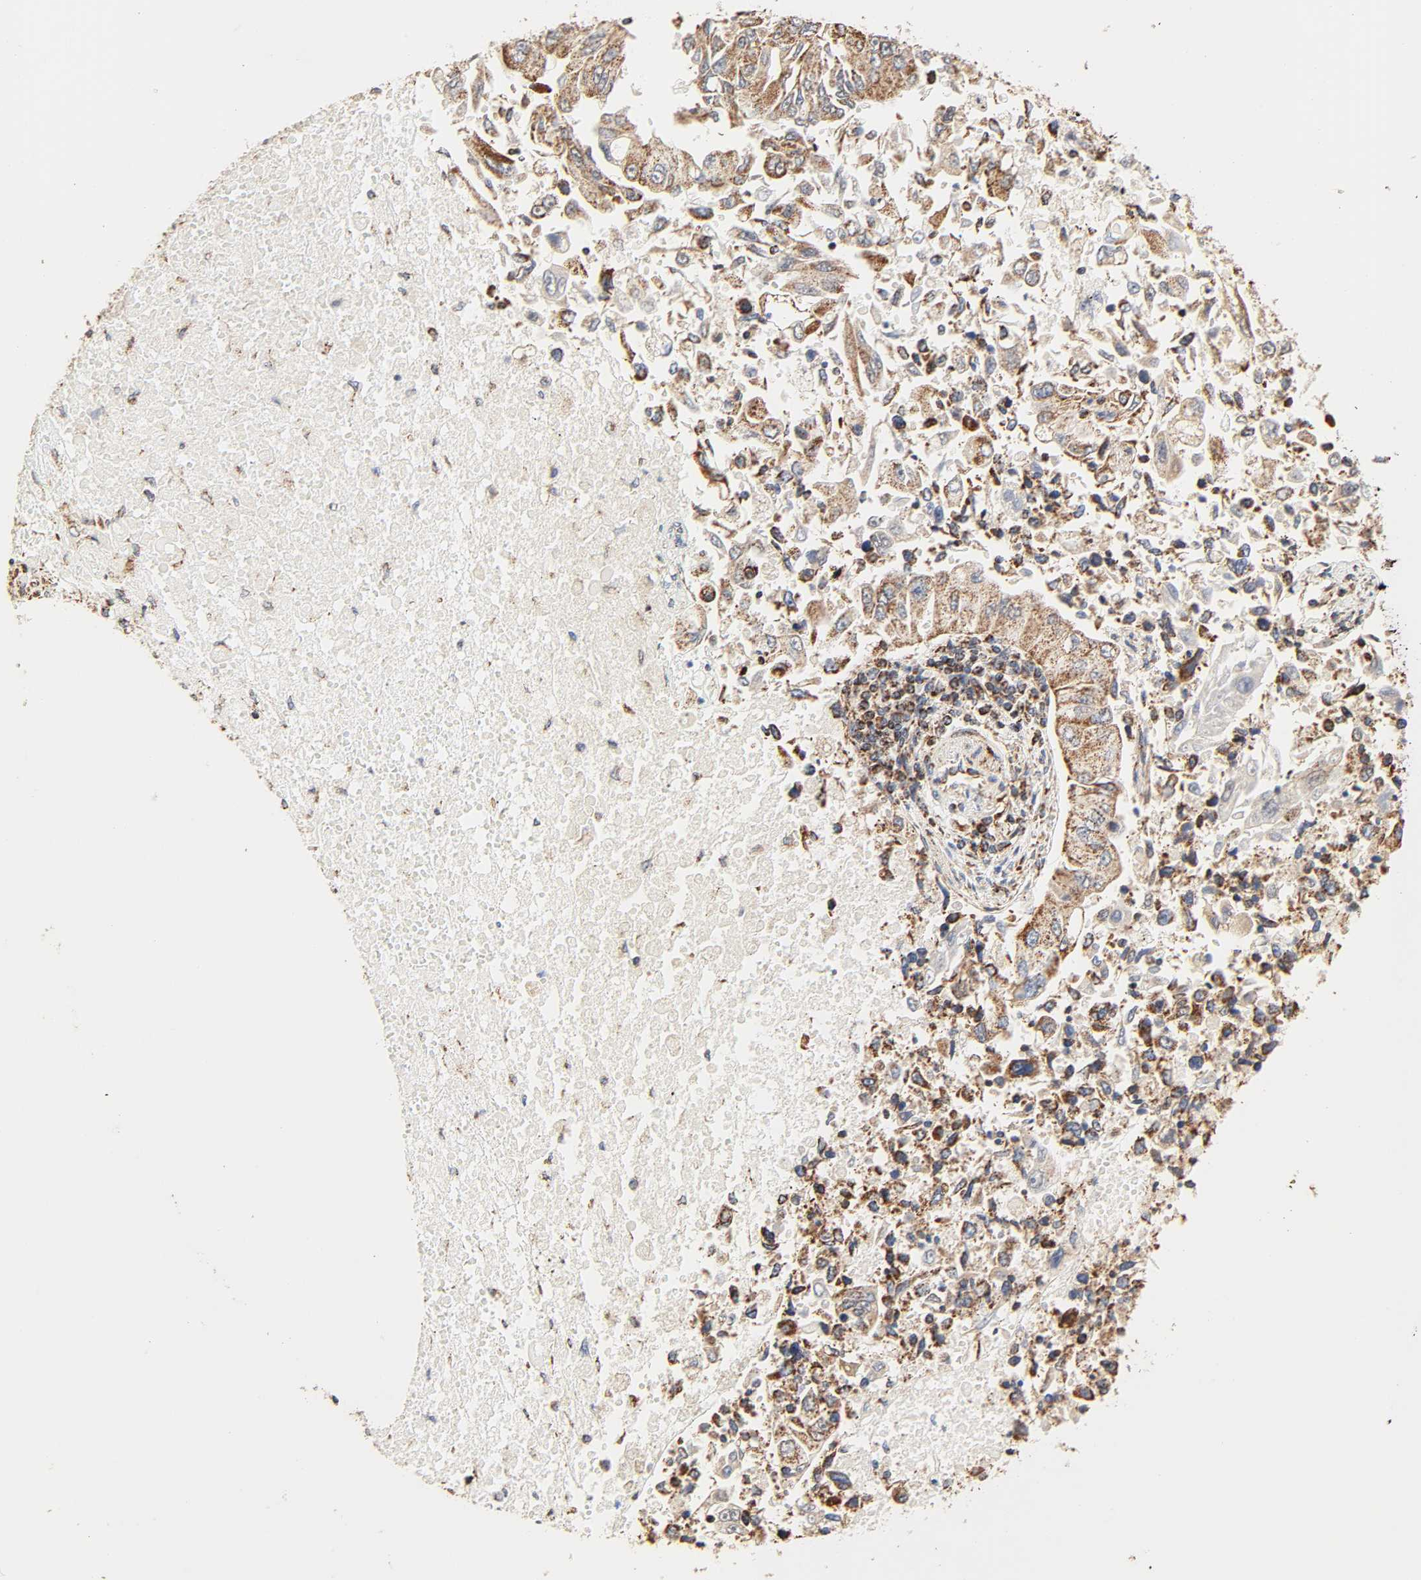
{"staining": {"intensity": "moderate", "quantity": ">75%", "location": "cytoplasmic/membranous"}, "tissue": "lung cancer", "cell_type": "Tumor cells", "image_type": "cancer", "snomed": [{"axis": "morphology", "description": "Adenocarcinoma, NOS"}, {"axis": "topography", "description": "Lung"}], "caption": "A brown stain highlights moderate cytoplasmic/membranous staining of a protein in adenocarcinoma (lung) tumor cells.", "gene": "ZMAT5", "patient": {"sex": "male", "age": 84}}